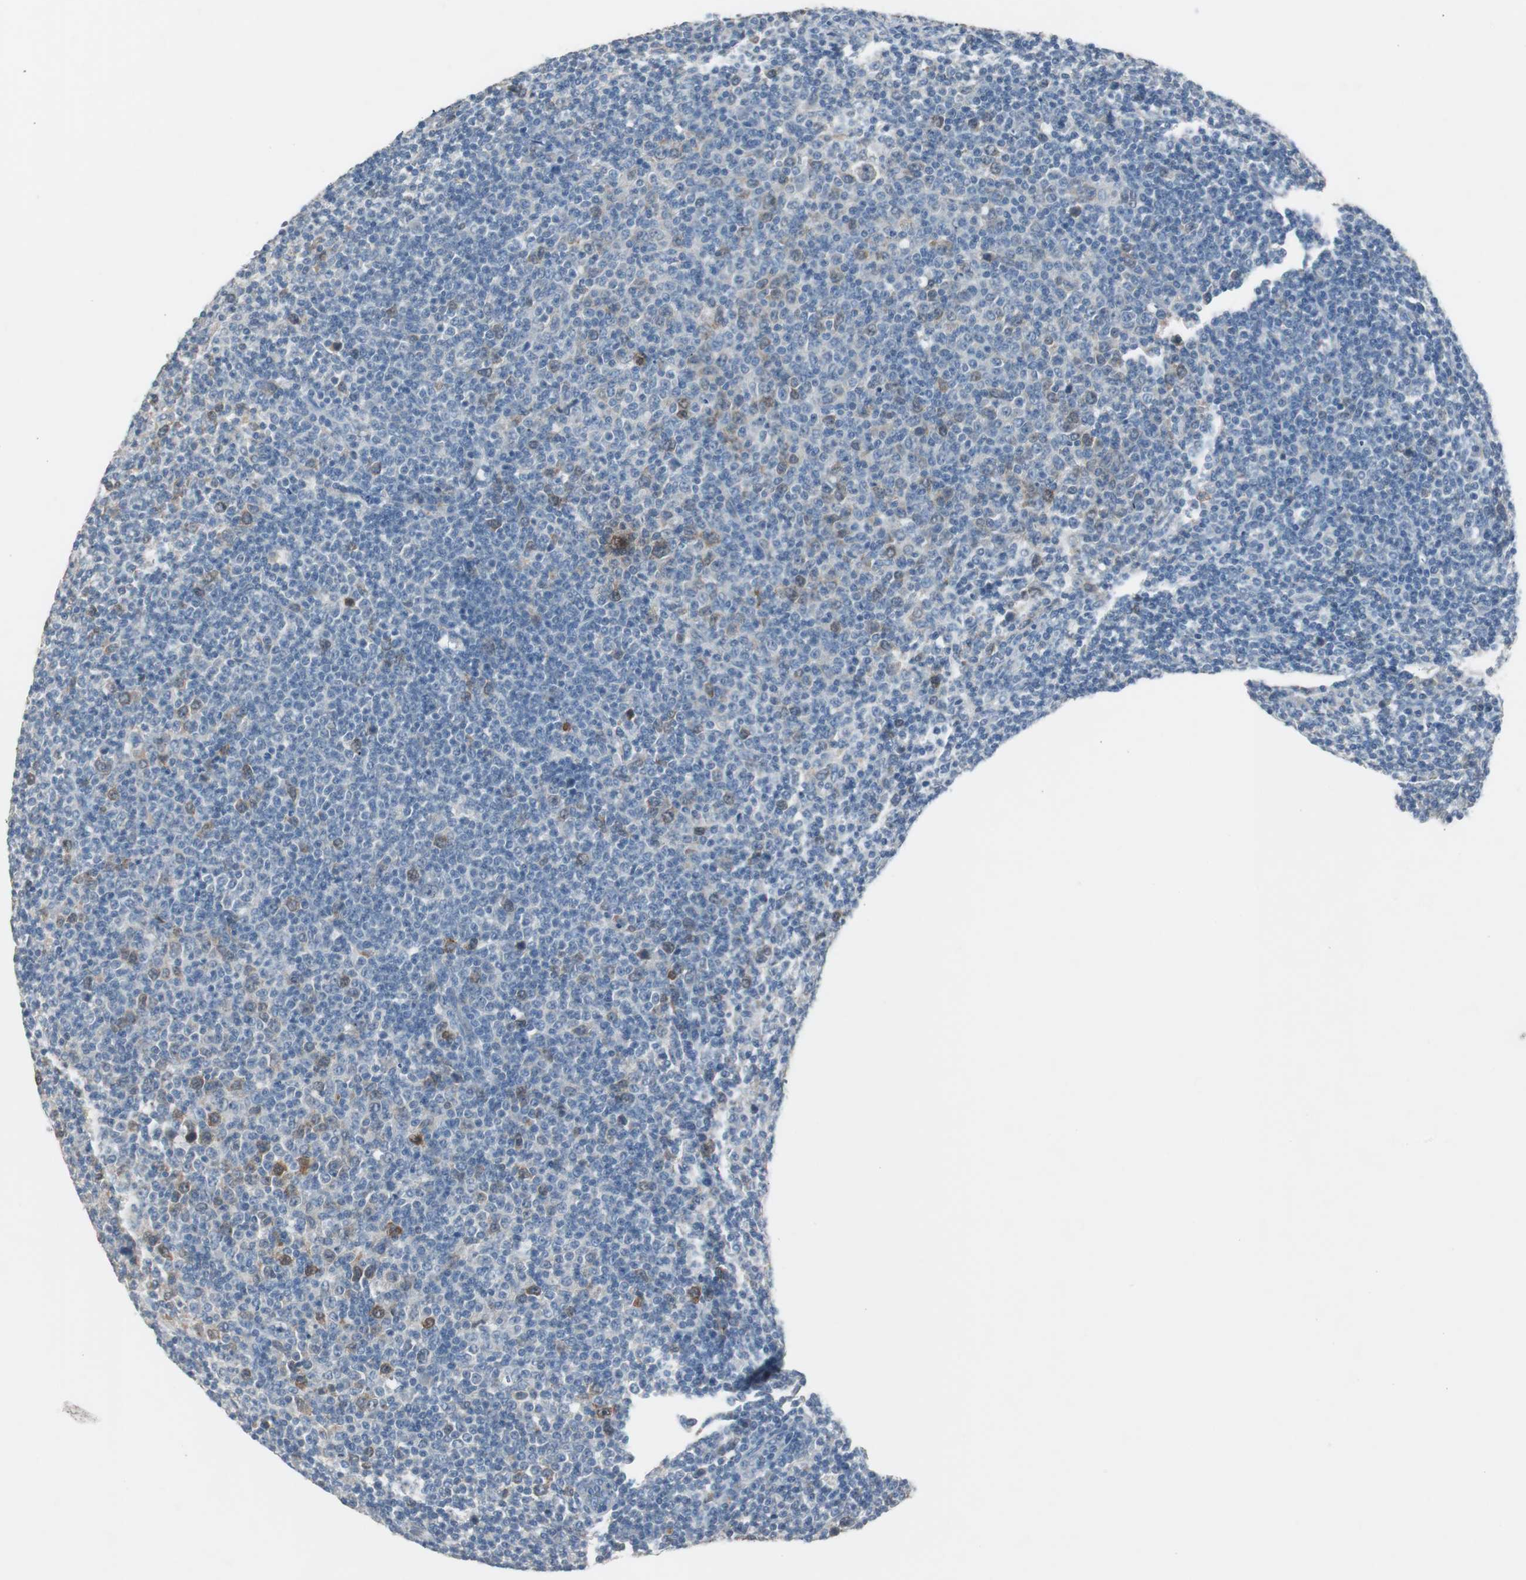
{"staining": {"intensity": "weak", "quantity": "<25%", "location": "cytoplasmic/membranous"}, "tissue": "lymphoma", "cell_type": "Tumor cells", "image_type": "cancer", "snomed": [{"axis": "morphology", "description": "Malignant lymphoma, non-Hodgkin's type, Low grade"}, {"axis": "topography", "description": "Lymph node"}], "caption": "Micrograph shows no protein staining in tumor cells of malignant lymphoma, non-Hodgkin's type (low-grade) tissue. (DAB immunohistochemistry visualized using brightfield microscopy, high magnification).", "gene": "TK1", "patient": {"sex": "male", "age": 70}}